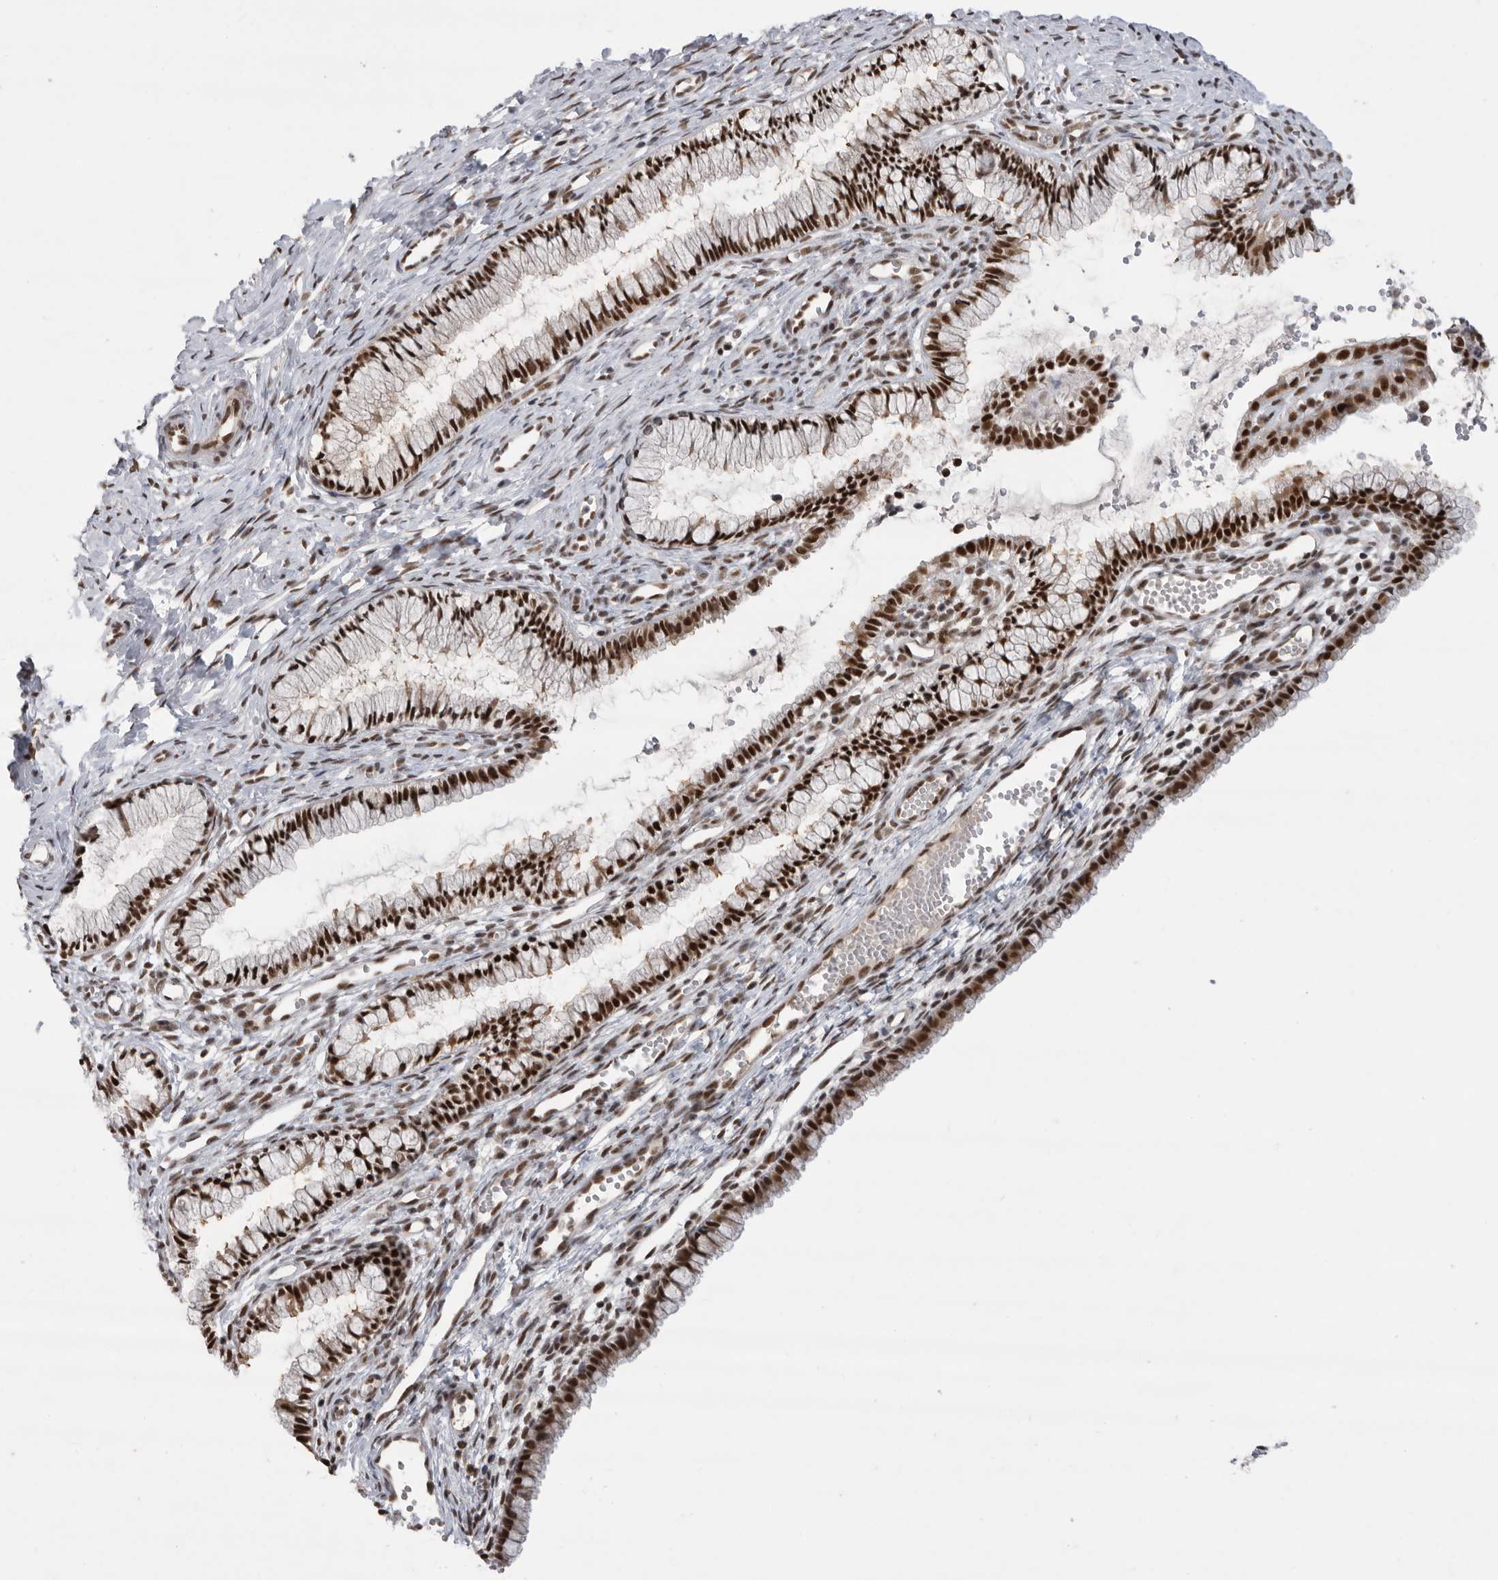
{"staining": {"intensity": "strong", "quantity": ">75%", "location": "nuclear"}, "tissue": "cervix", "cell_type": "Glandular cells", "image_type": "normal", "snomed": [{"axis": "morphology", "description": "Normal tissue, NOS"}, {"axis": "topography", "description": "Cervix"}], "caption": "Glandular cells reveal high levels of strong nuclear staining in about >75% of cells in normal human cervix. The protein is stained brown, and the nuclei are stained in blue (DAB IHC with brightfield microscopy, high magnification).", "gene": "ZNF830", "patient": {"sex": "female", "age": 27}}